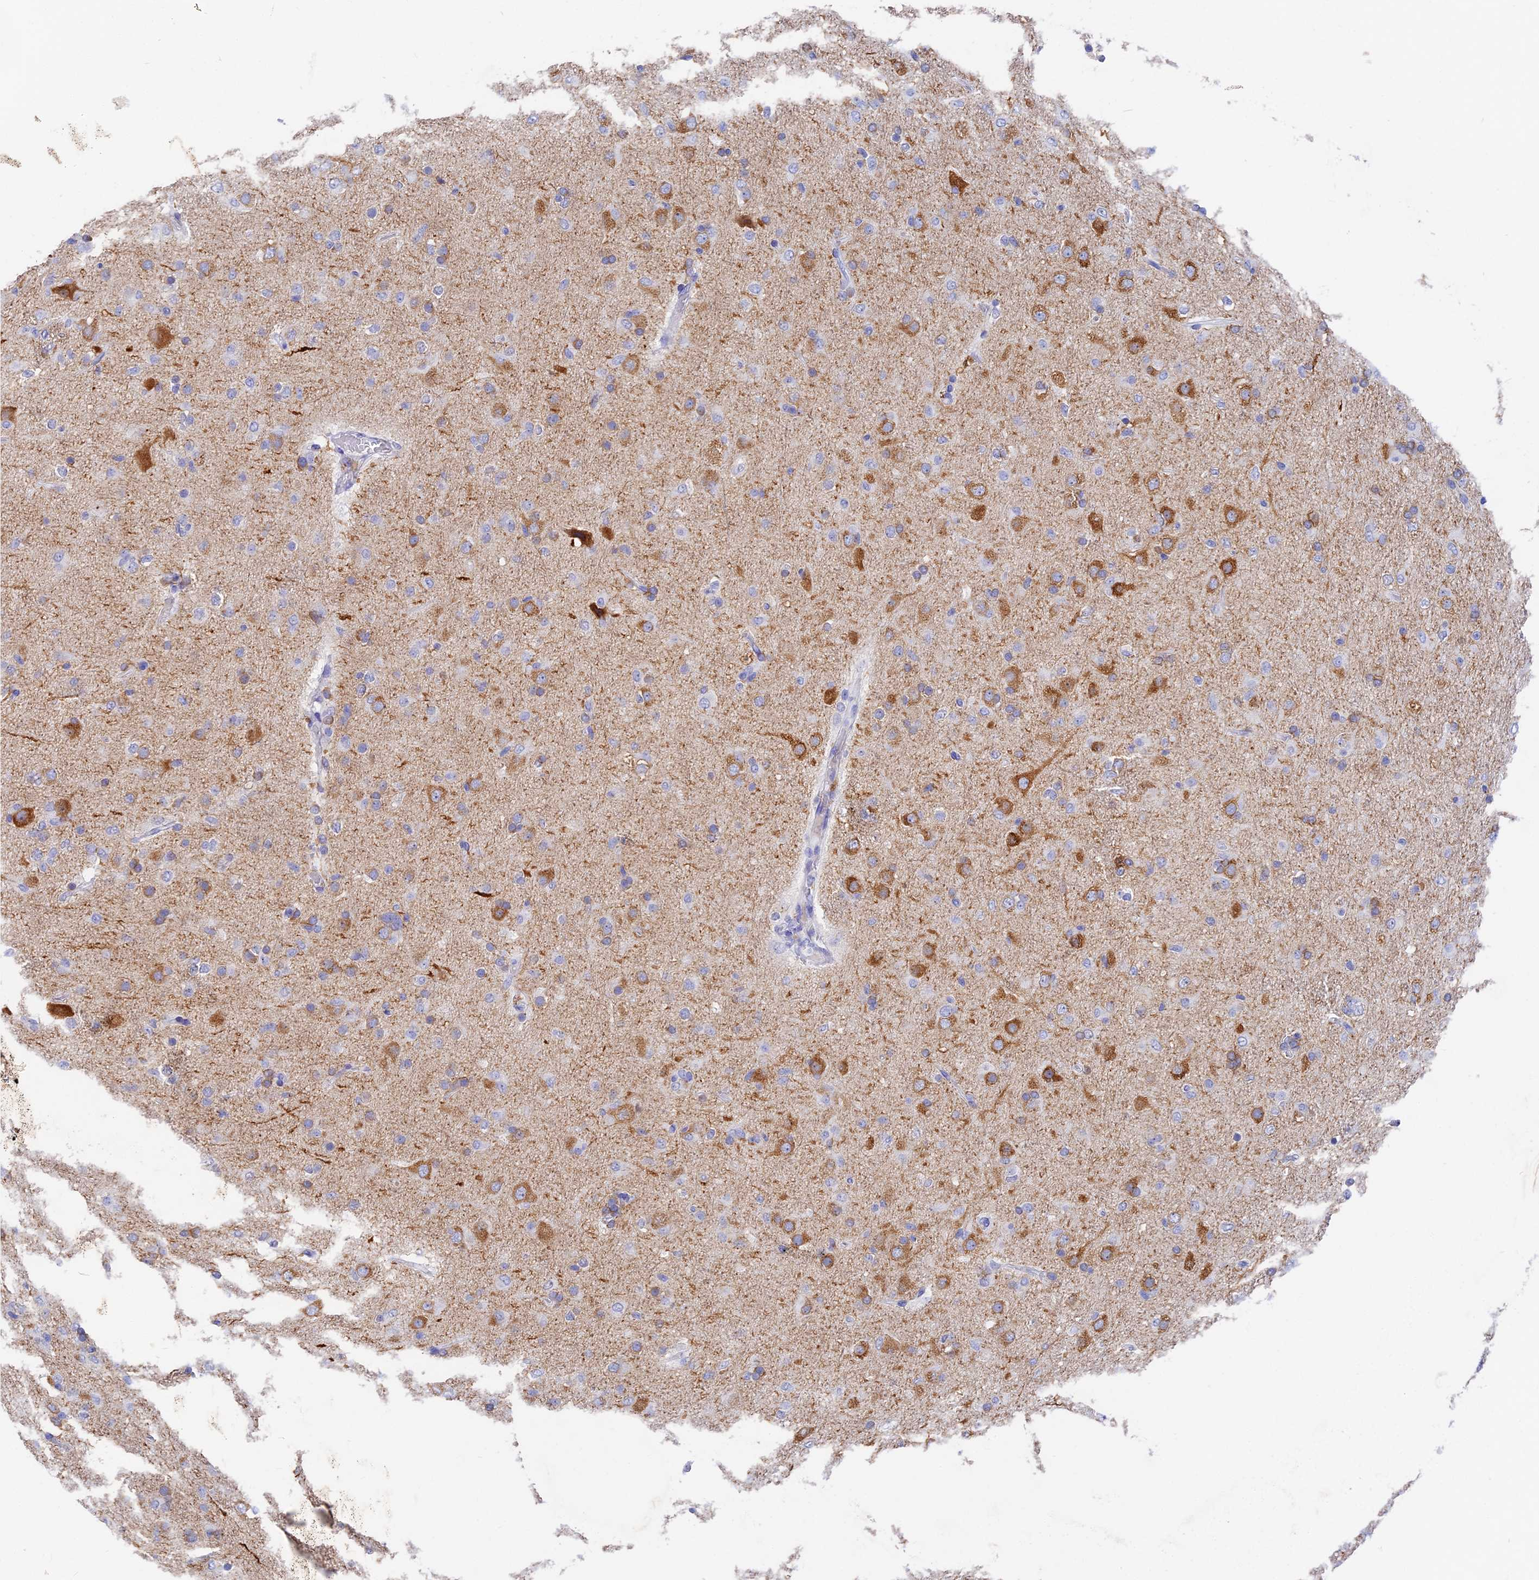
{"staining": {"intensity": "moderate", "quantity": "<25%", "location": "cytoplasmic/membranous"}, "tissue": "glioma", "cell_type": "Tumor cells", "image_type": "cancer", "snomed": [{"axis": "morphology", "description": "Glioma, malignant, Low grade"}, {"axis": "topography", "description": "Brain"}], "caption": "Approximately <25% of tumor cells in human malignant glioma (low-grade) show moderate cytoplasmic/membranous protein expression as visualized by brown immunohistochemical staining.", "gene": "VPS33B", "patient": {"sex": "male", "age": 65}}